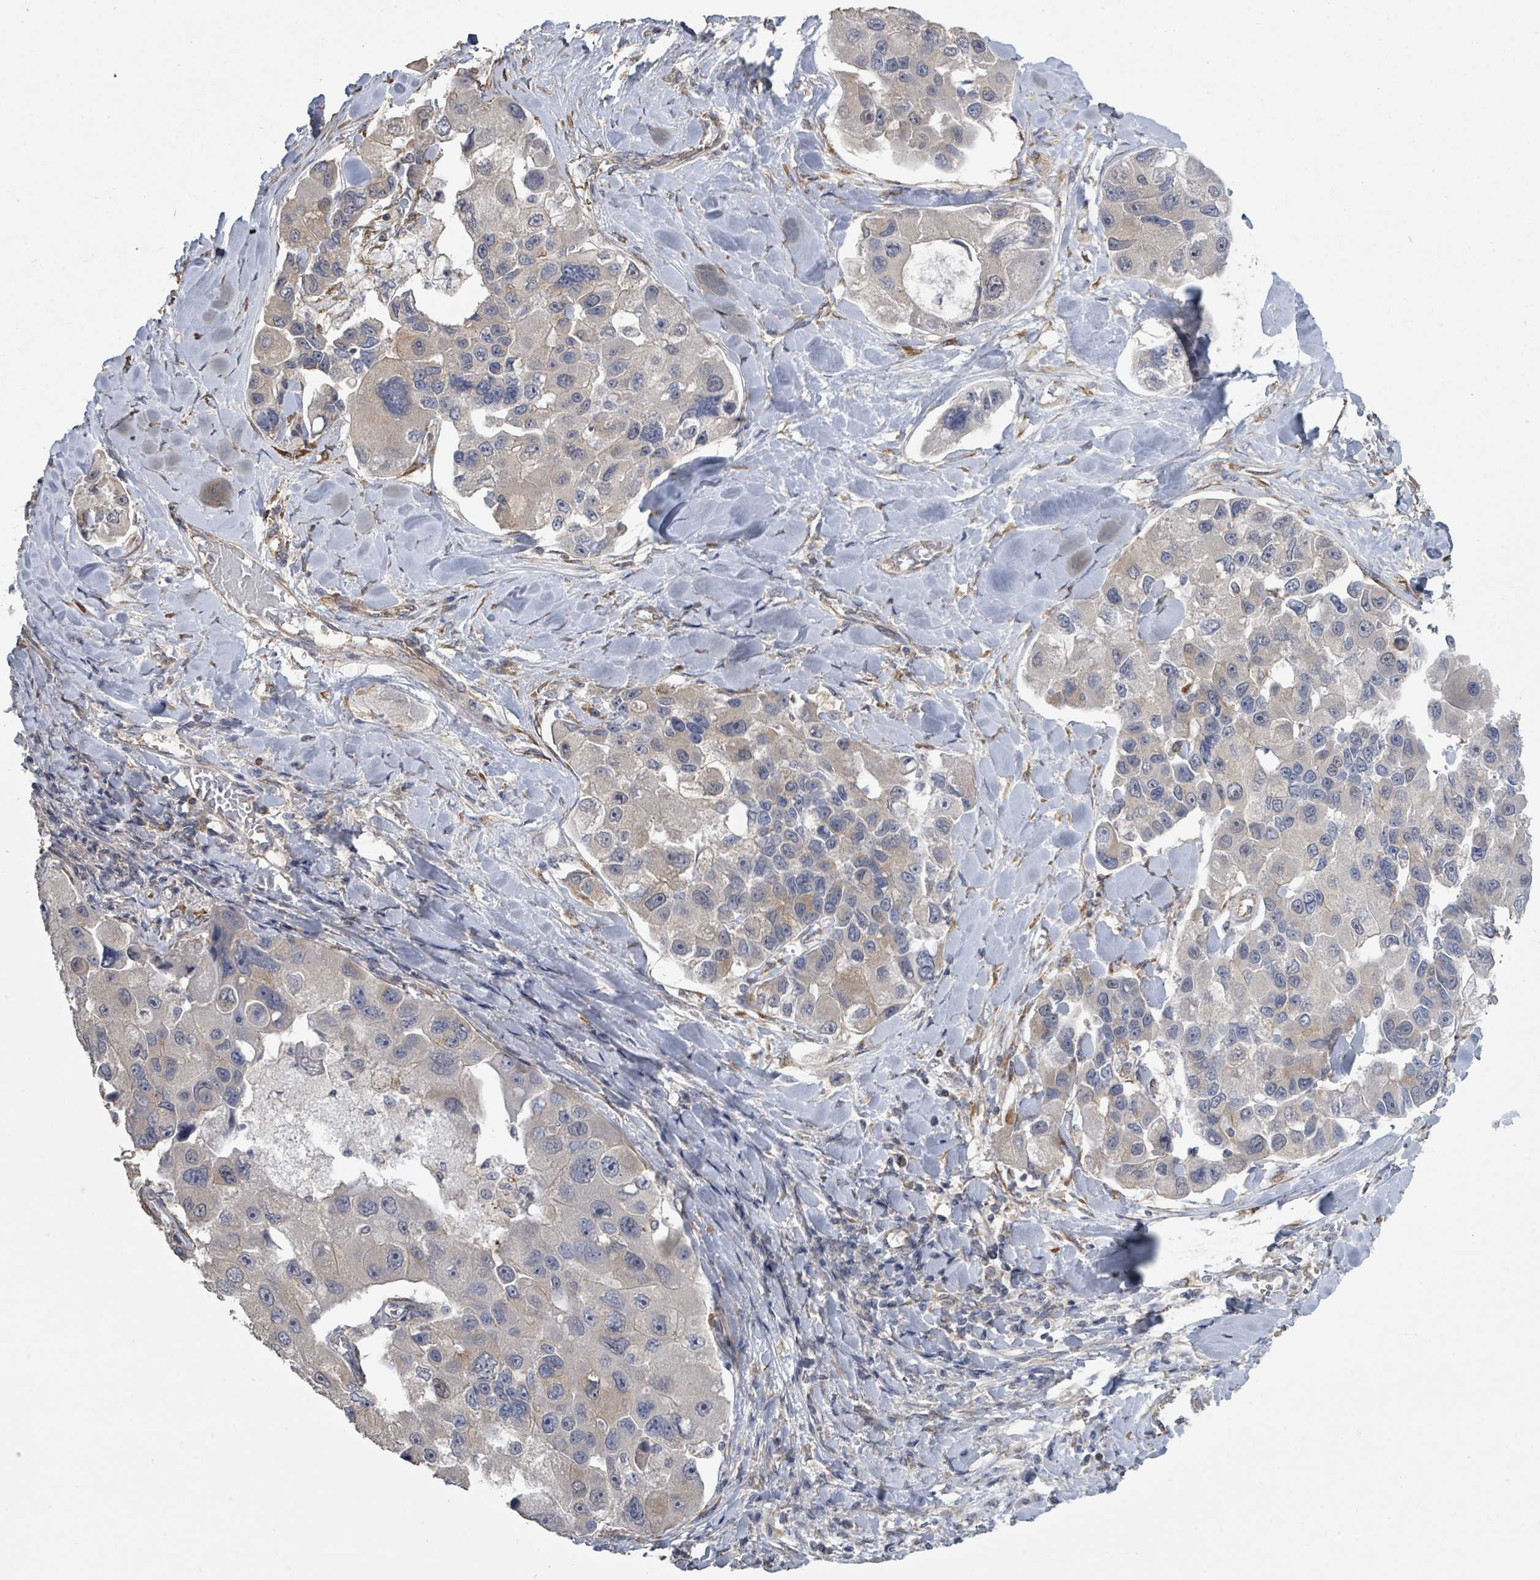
{"staining": {"intensity": "negative", "quantity": "none", "location": "none"}, "tissue": "lung cancer", "cell_type": "Tumor cells", "image_type": "cancer", "snomed": [{"axis": "morphology", "description": "Adenocarcinoma, NOS"}, {"axis": "topography", "description": "Lung"}], "caption": "High magnification brightfield microscopy of adenocarcinoma (lung) stained with DAB (brown) and counterstained with hematoxylin (blue): tumor cells show no significant expression.", "gene": "SLC9A7", "patient": {"sex": "female", "age": 54}}